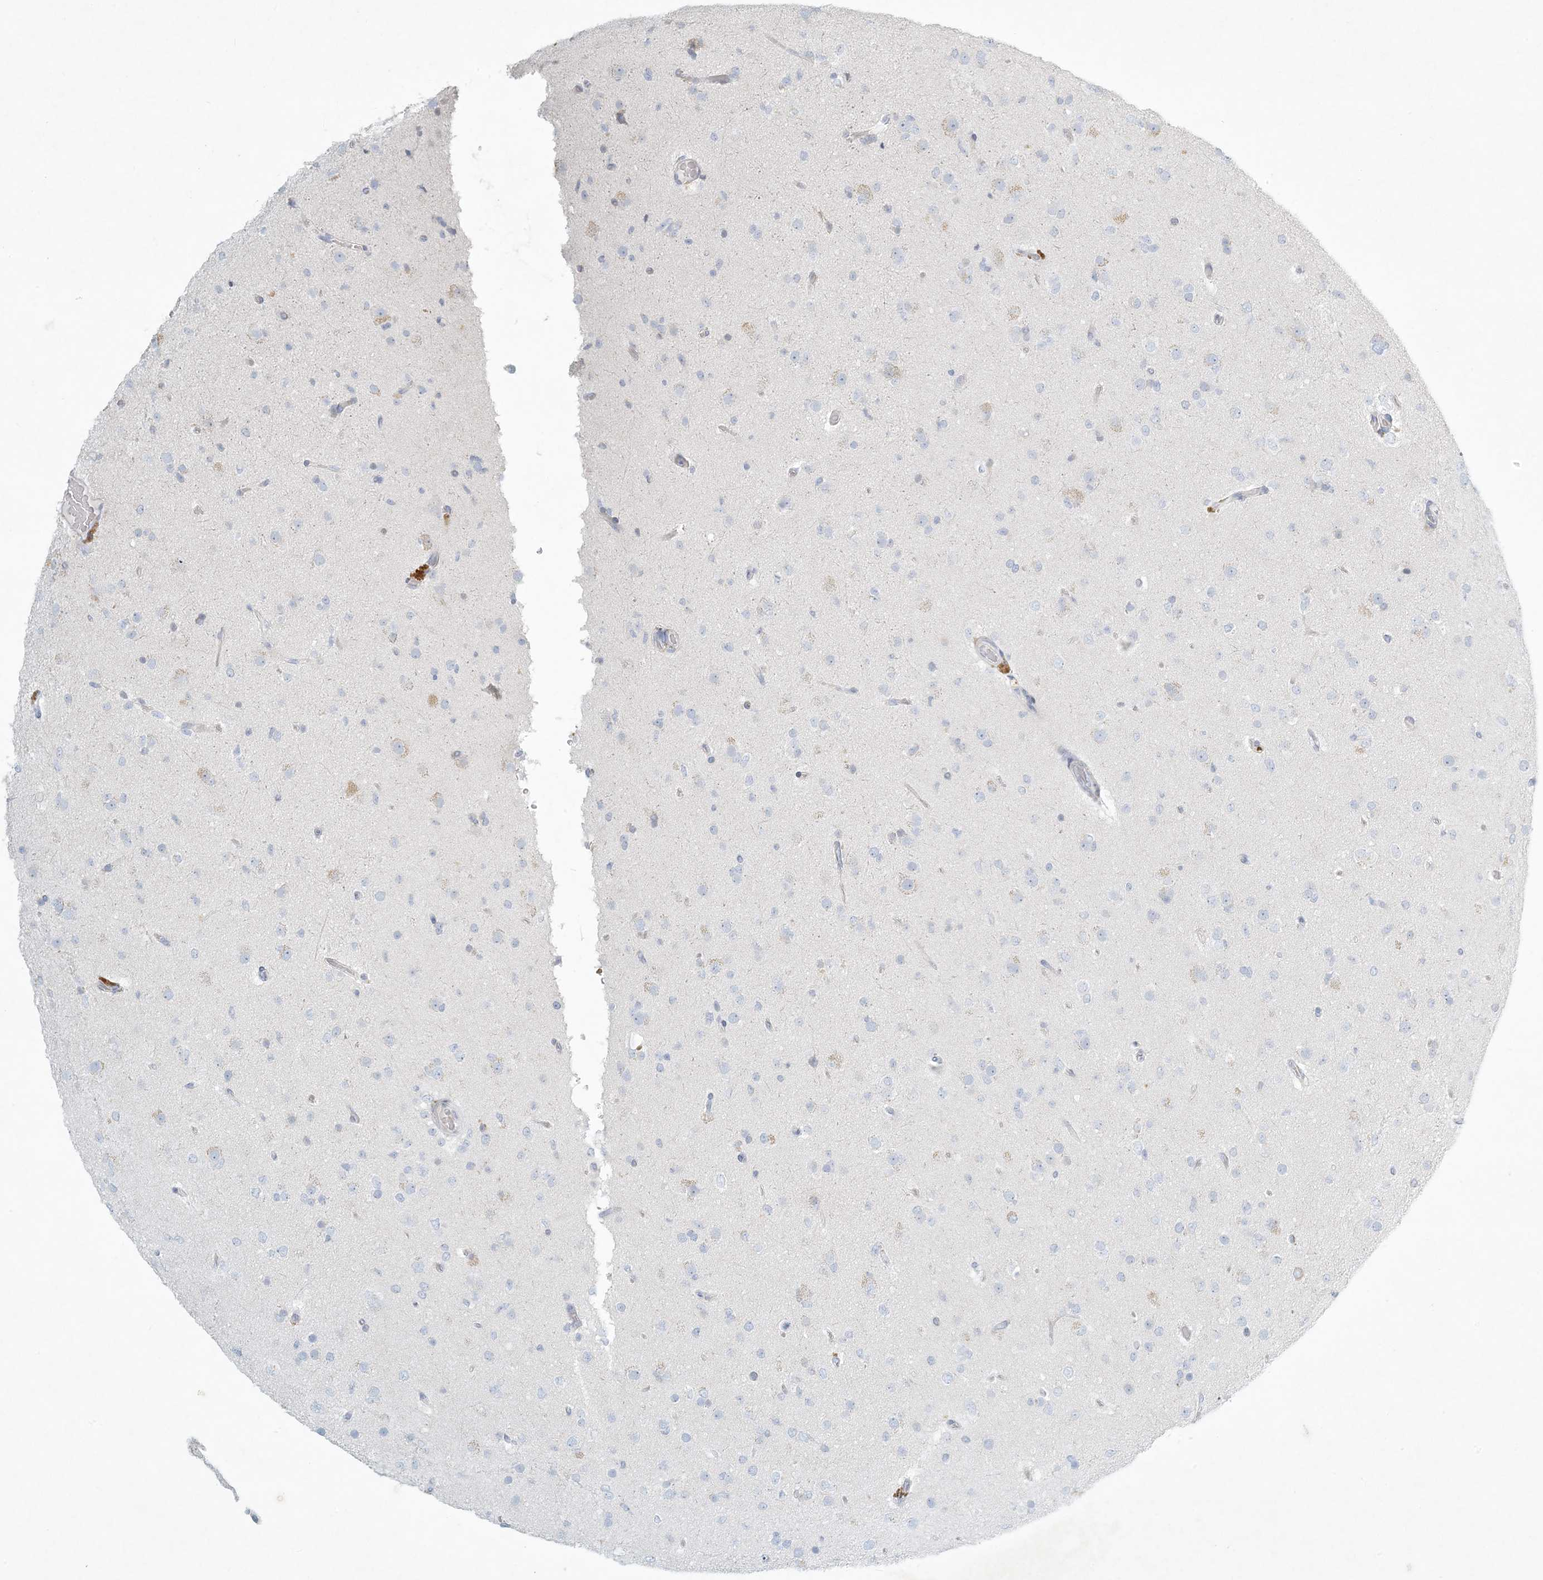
{"staining": {"intensity": "negative", "quantity": "none", "location": "none"}, "tissue": "glioma", "cell_type": "Tumor cells", "image_type": "cancer", "snomed": [{"axis": "morphology", "description": "Glioma, malignant, Low grade"}, {"axis": "topography", "description": "Brain"}], "caption": "The micrograph displays no significant expression in tumor cells of malignant glioma (low-grade).", "gene": "ZNF385D", "patient": {"sex": "male", "age": 65}}